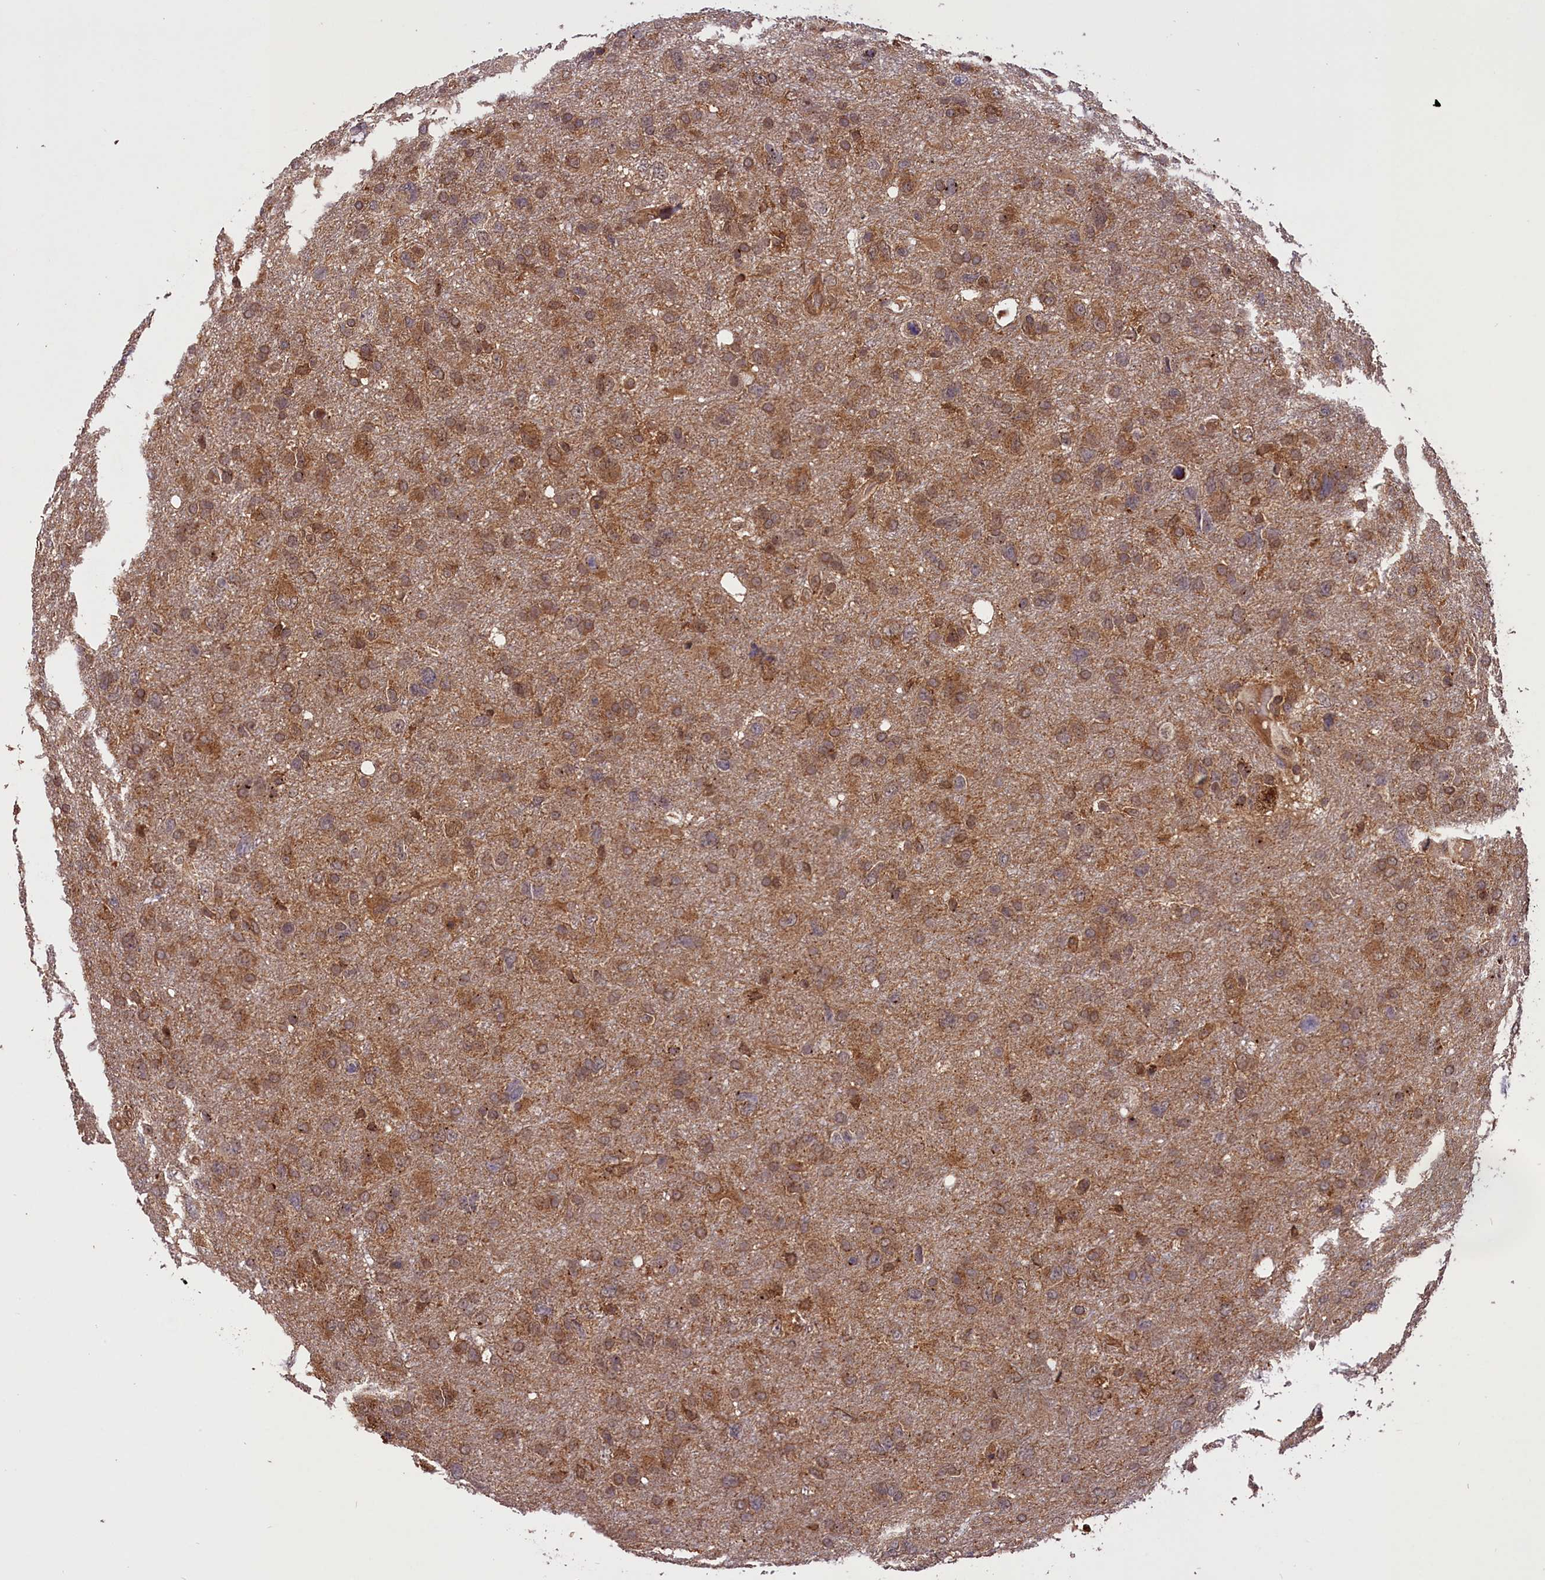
{"staining": {"intensity": "moderate", "quantity": ">75%", "location": "cytoplasmic/membranous"}, "tissue": "glioma", "cell_type": "Tumor cells", "image_type": "cancer", "snomed": [{"axis": "morphology", "description": "Glioma, malignant, High grade"}, {"axis": "topography", "description": "Brain"}], "caption": "Immunohistochemical staining of glioma exhibits medium levels of moderate cytoplasmic/membranous protein positivity in about >75% of tumor cells.", "gene": "IST1", "patient": {"sex": "male", "age": 61}}